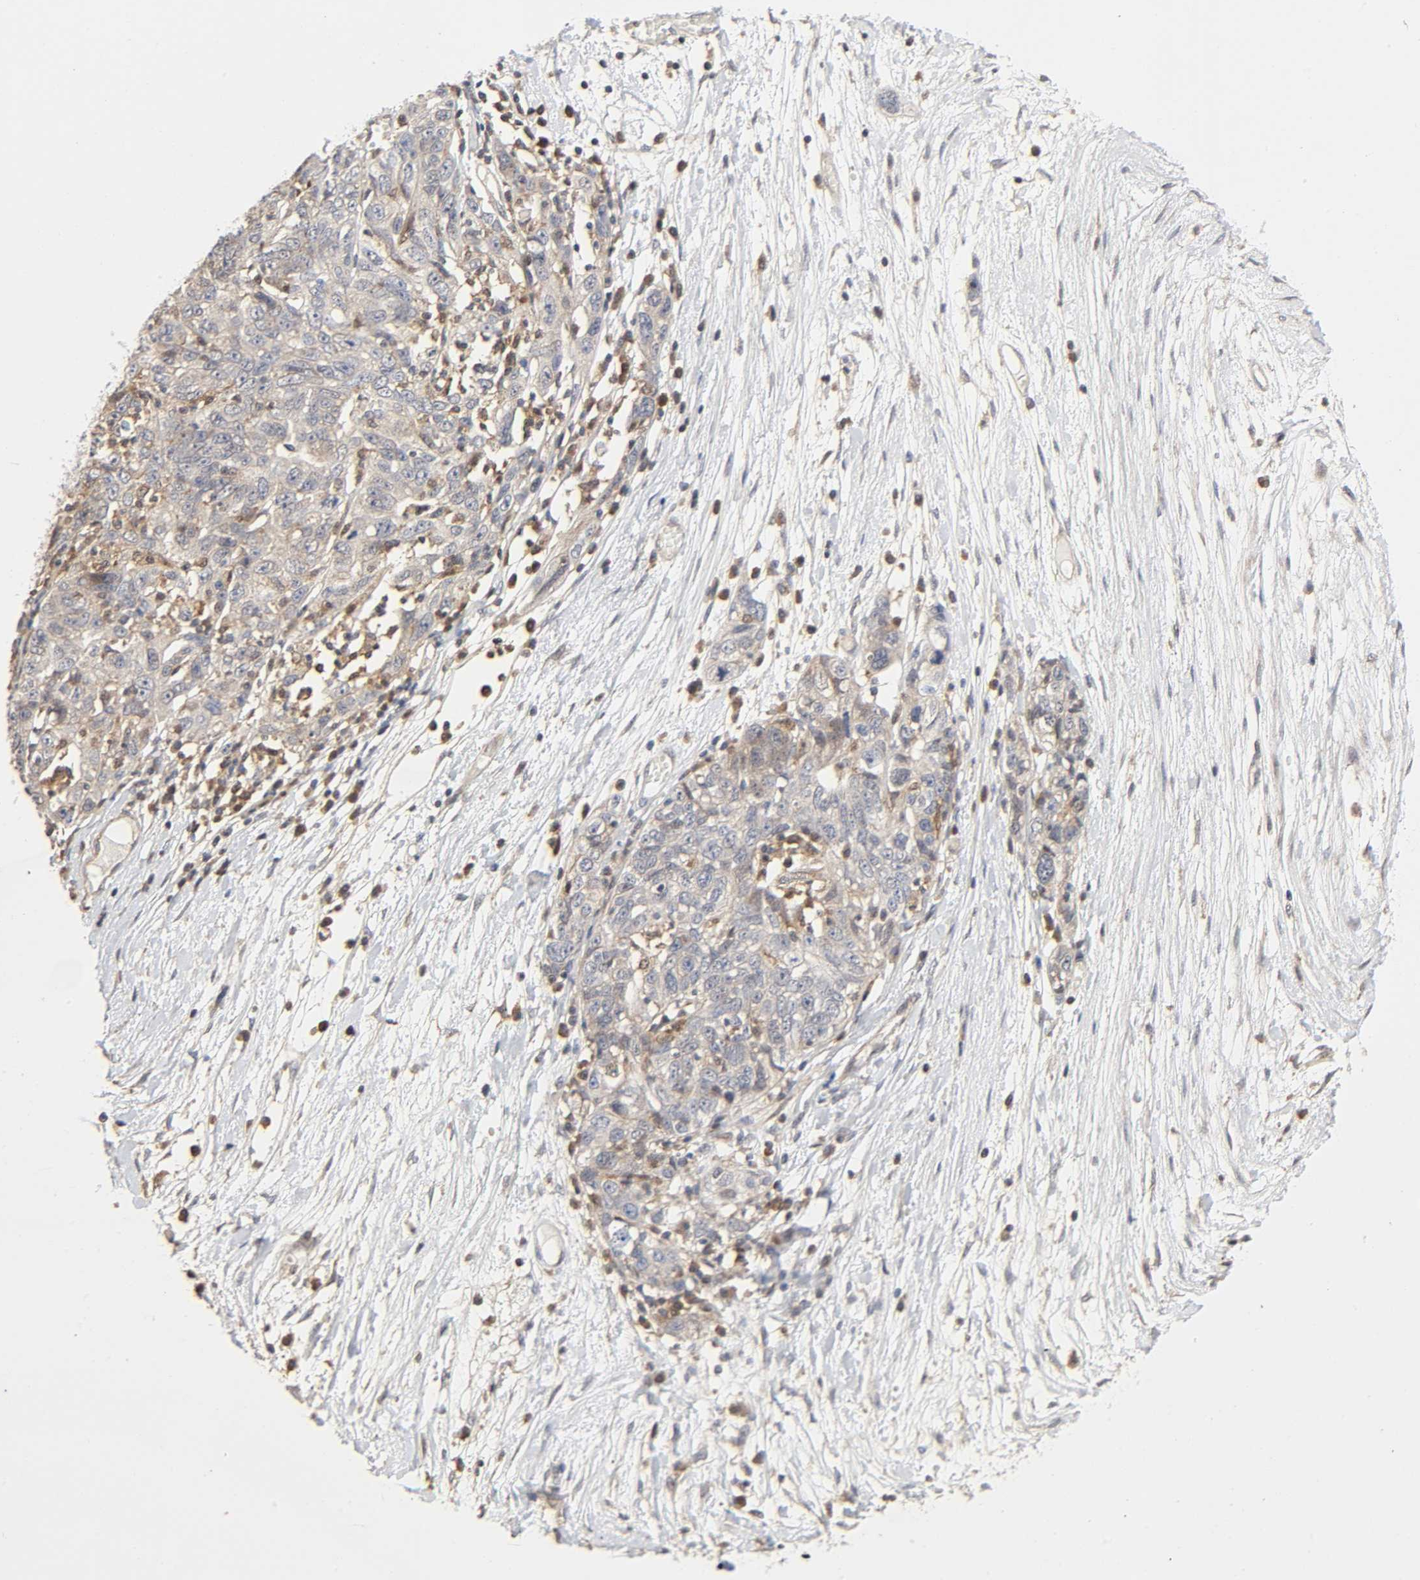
{"staining": {"intensity": "weak", "quantity": ">75%", "location": "cytoplasmic/membranous"}, "tissue": "ovarian cancer", "cell_type": "Tumor cells", "image_type": "cancer", "snomed": [{"axis": "morphology", "description": "Cystadenocarcinoma, serous, NOS"}, {"axis": "topography", "description": "Ovary"}], "caption": "The photomicrograph exhibits a brown stain indicating the presence of a protein in the cytoplasmic/membranous of tumor cells in ovarian cancer (serous cystadenocarcinoma). Nuclei are stained in blue.", "gene": "CASP9", "patient": {"sex": "female", "age": 71}}